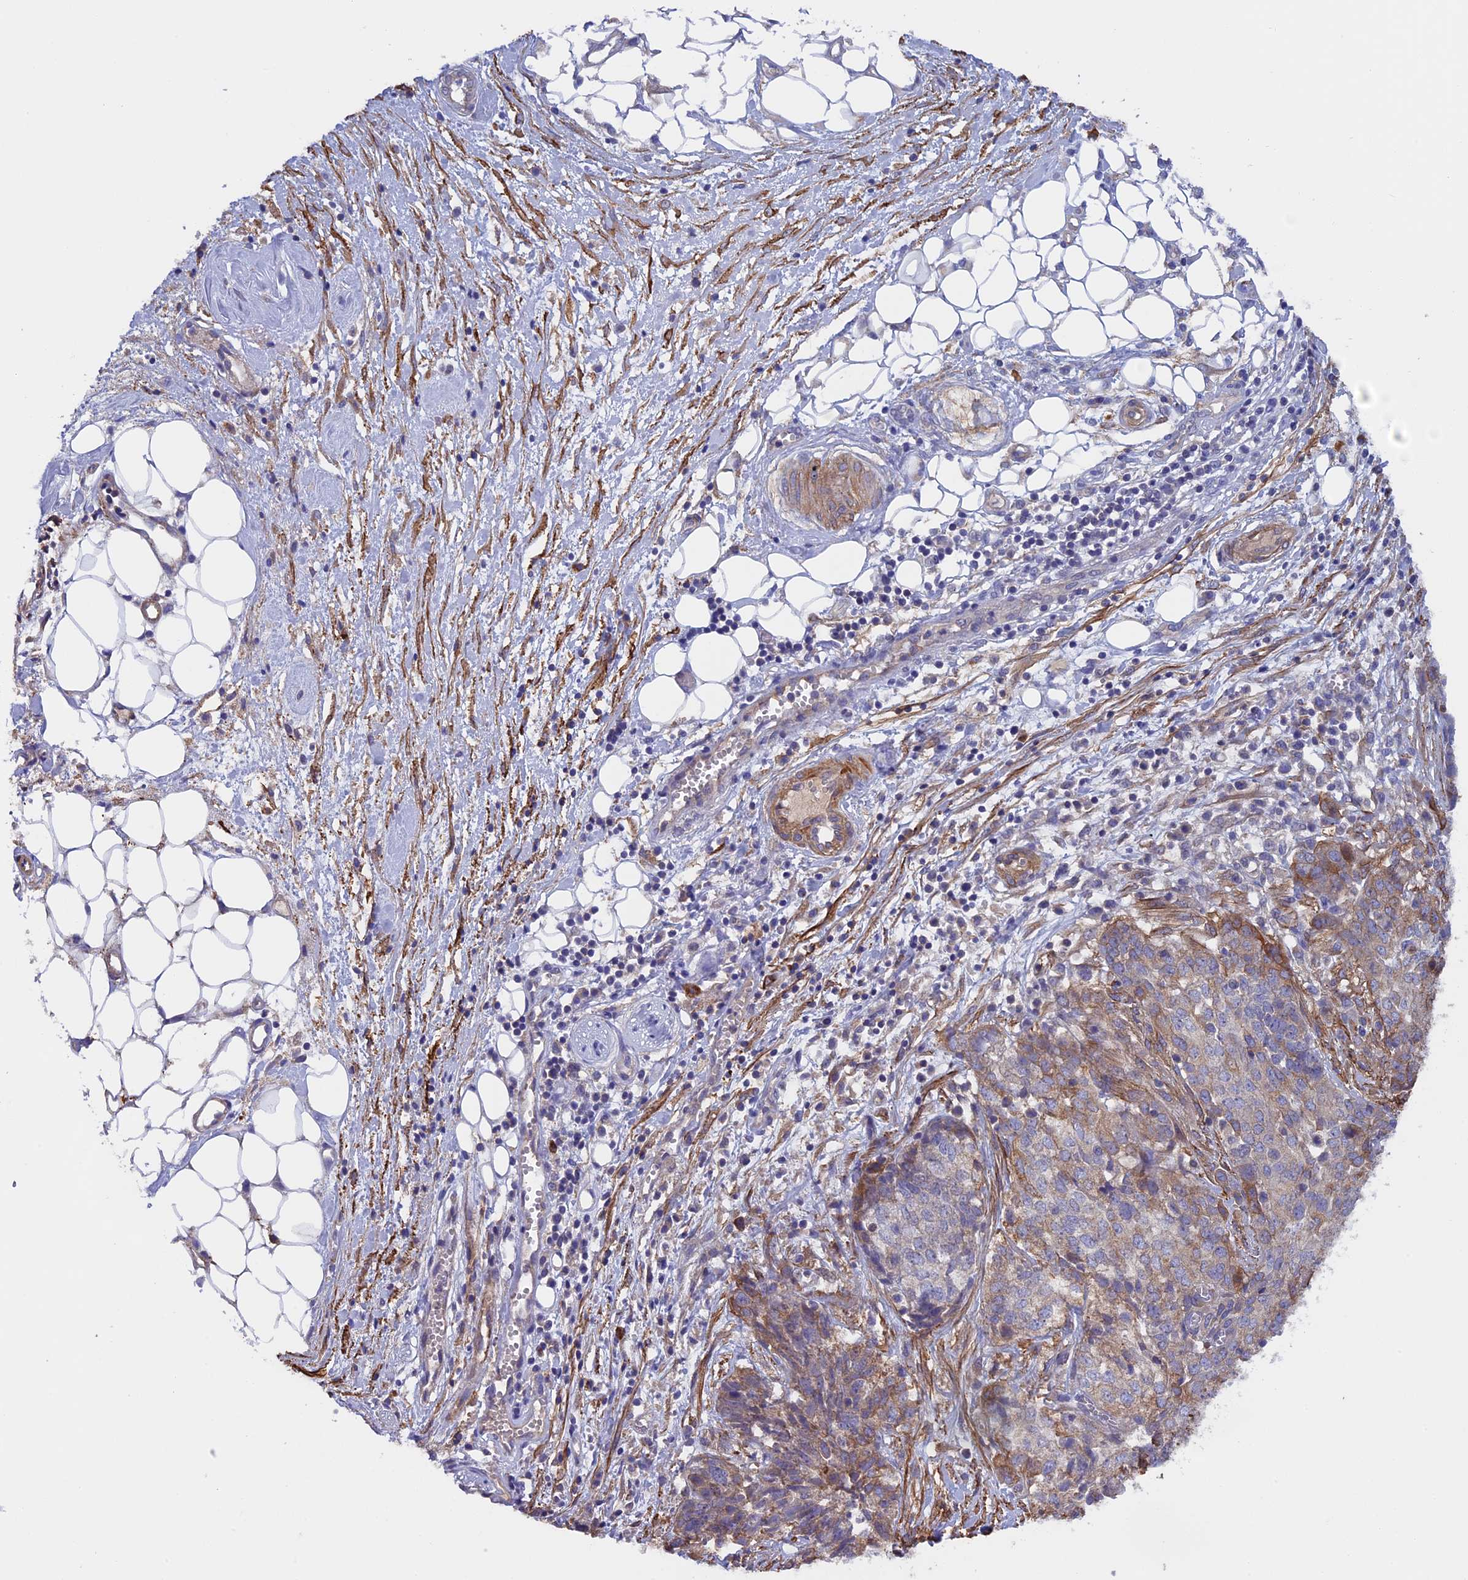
{"staining": {"intensity": "weak", "quantity": "25%-75%", "location": "cytoplasmic/membranous"}, "tissue": "ovarian cancer", "cell_type": "Tumor cells", "image_type": "cancer", "snomed": [{"axis": "morphology", "description": "Cystadenocarcinoma, serous, NOS"}, {"axis": "topography", "description": "Soft tissue"}, {"axis": "topography", "description": "Ovary"}], "caption": "Ovarian serous cystadenocarcinoma stained for a protein shows weak cytoplasmic/membranous positivity in tumor cells.", "gene": "SLC9A5", "patient": {"sex": "female", "age": 57}}